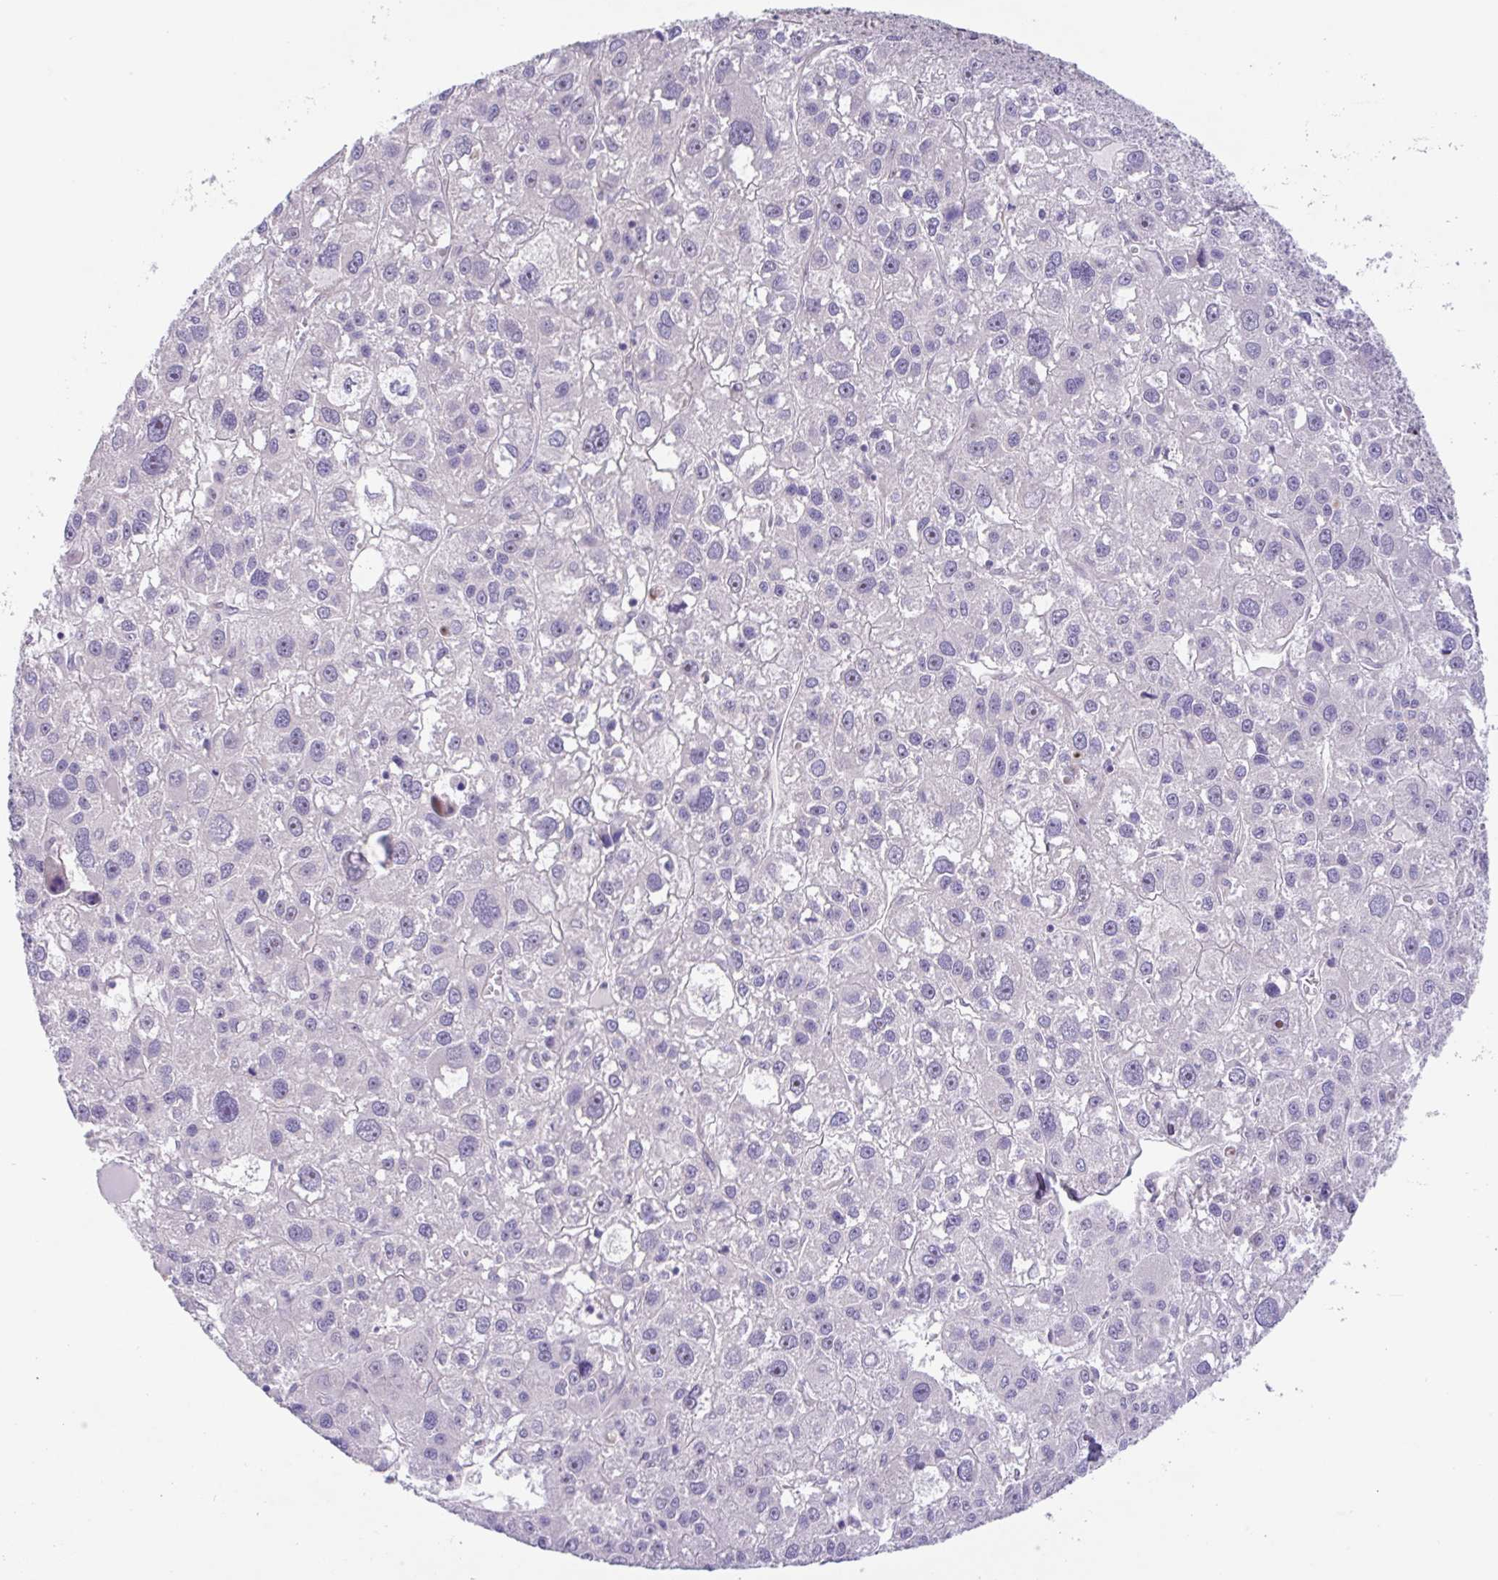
{"staining": {"intensity": "negative", "quantity": "none", "location": "none"}, "tissue": "liver cancer", "cell_type": "Tumor cells", "image_type": "cancer", "snomed": [{"axis": "morphology", "description": "Carcinoma, Hepatocellular, NOS"}, {"axis": "topography", "description": "Liver"}], "caption": "Immunohistochemical staining of liver hepatocellular carcinoma shows no significant positivity in tumor cells.", "gene": "MXRA8", "patient": {"sex": "male", "age": 73}}